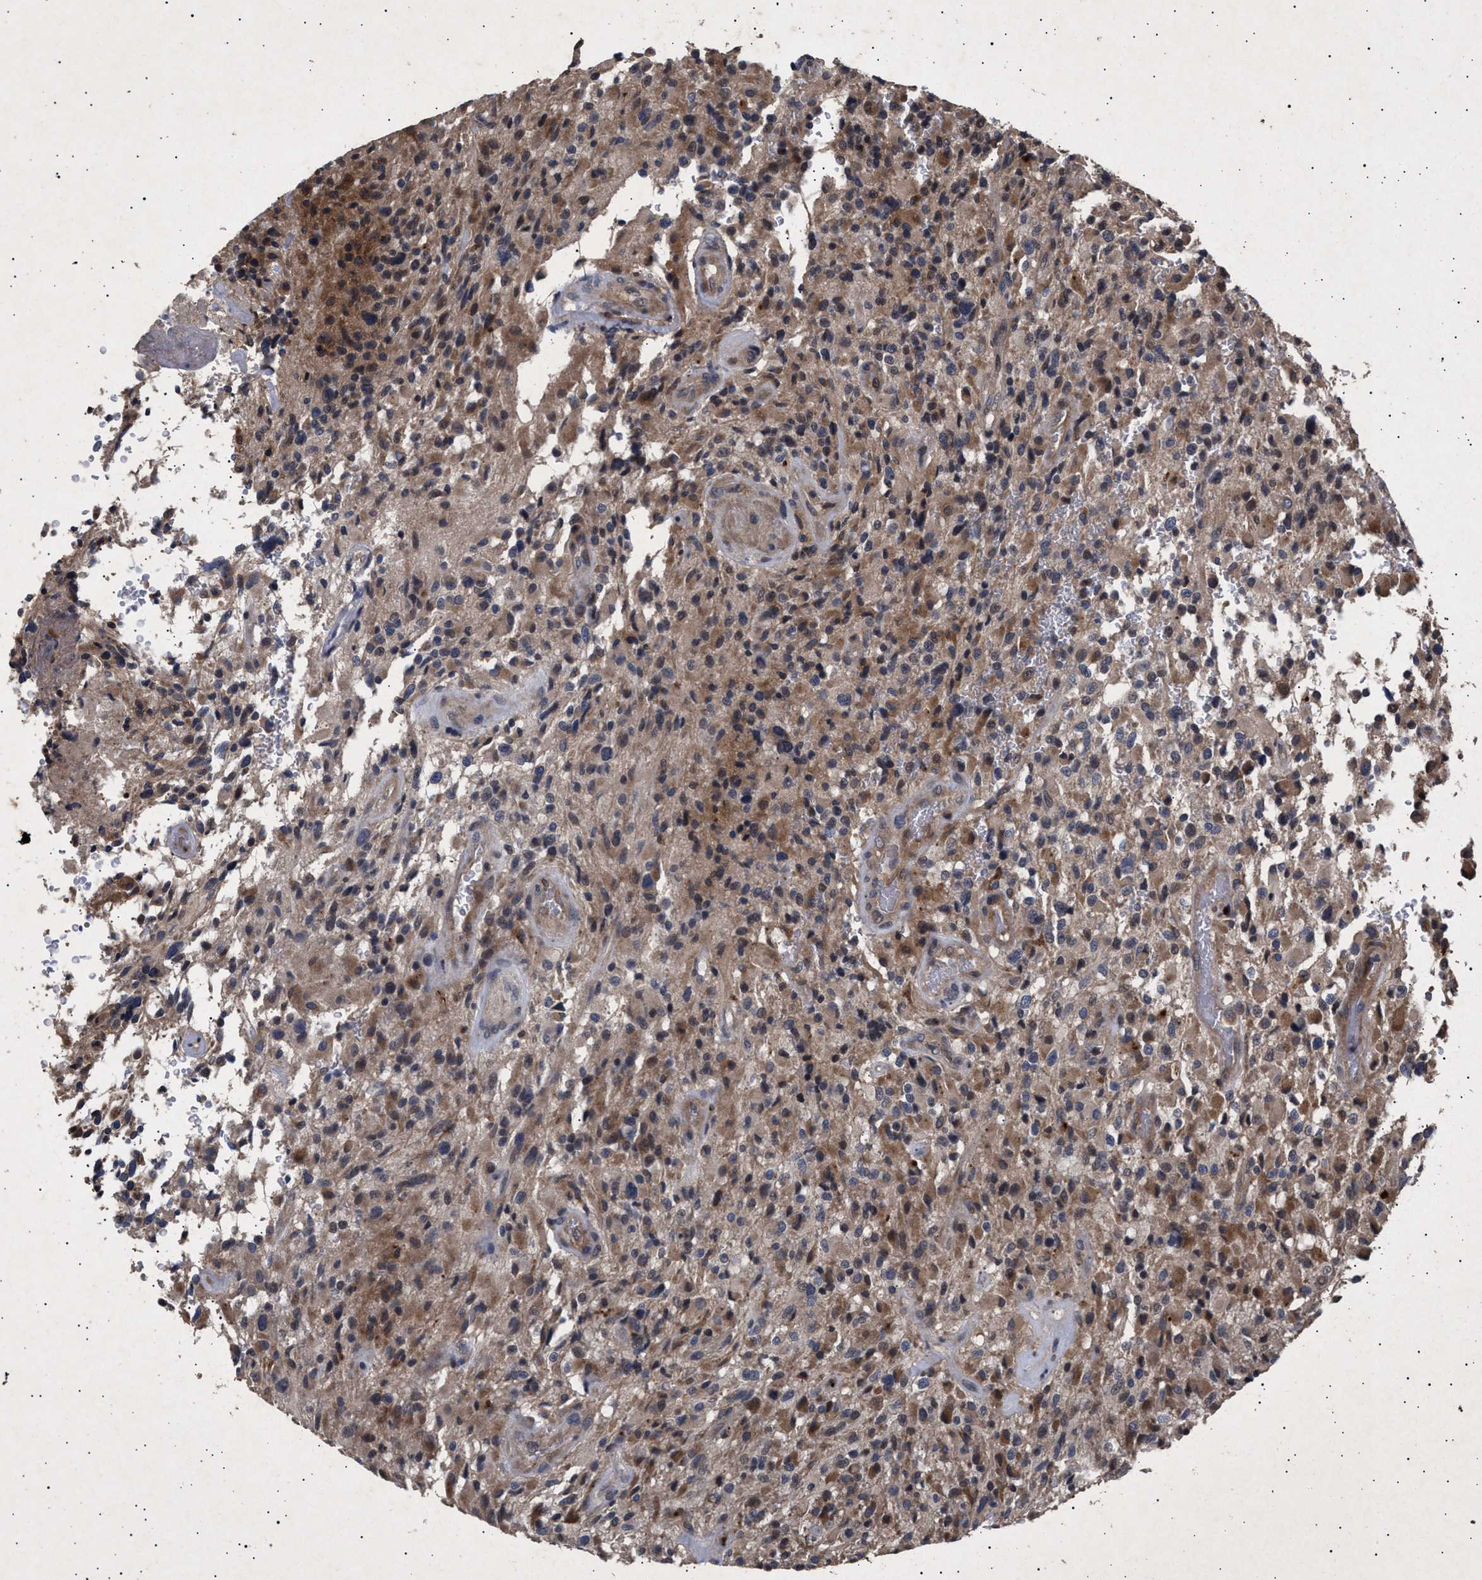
{"staining": {"intensity": "moderate", "quantity": "25%-75%", "location": "cytoplasmic/membranous"}, "tissue": "glioma", "cell_type": "Tumor cells", "image_type": "cancer", "snomed": [{"axis": "morphology", "description": "Glioma, malignant, High grade"}, {"axis": "topography", "description": "Brain"}], "caption": "Glioma tissue shows moderate cytoplasmic/membranous expression in approximately 25%-75% of tumor cells, visualized by immunohistochemistry.", "gene": "ITGB5", "patient": {"sex": "male", "age": 71}}